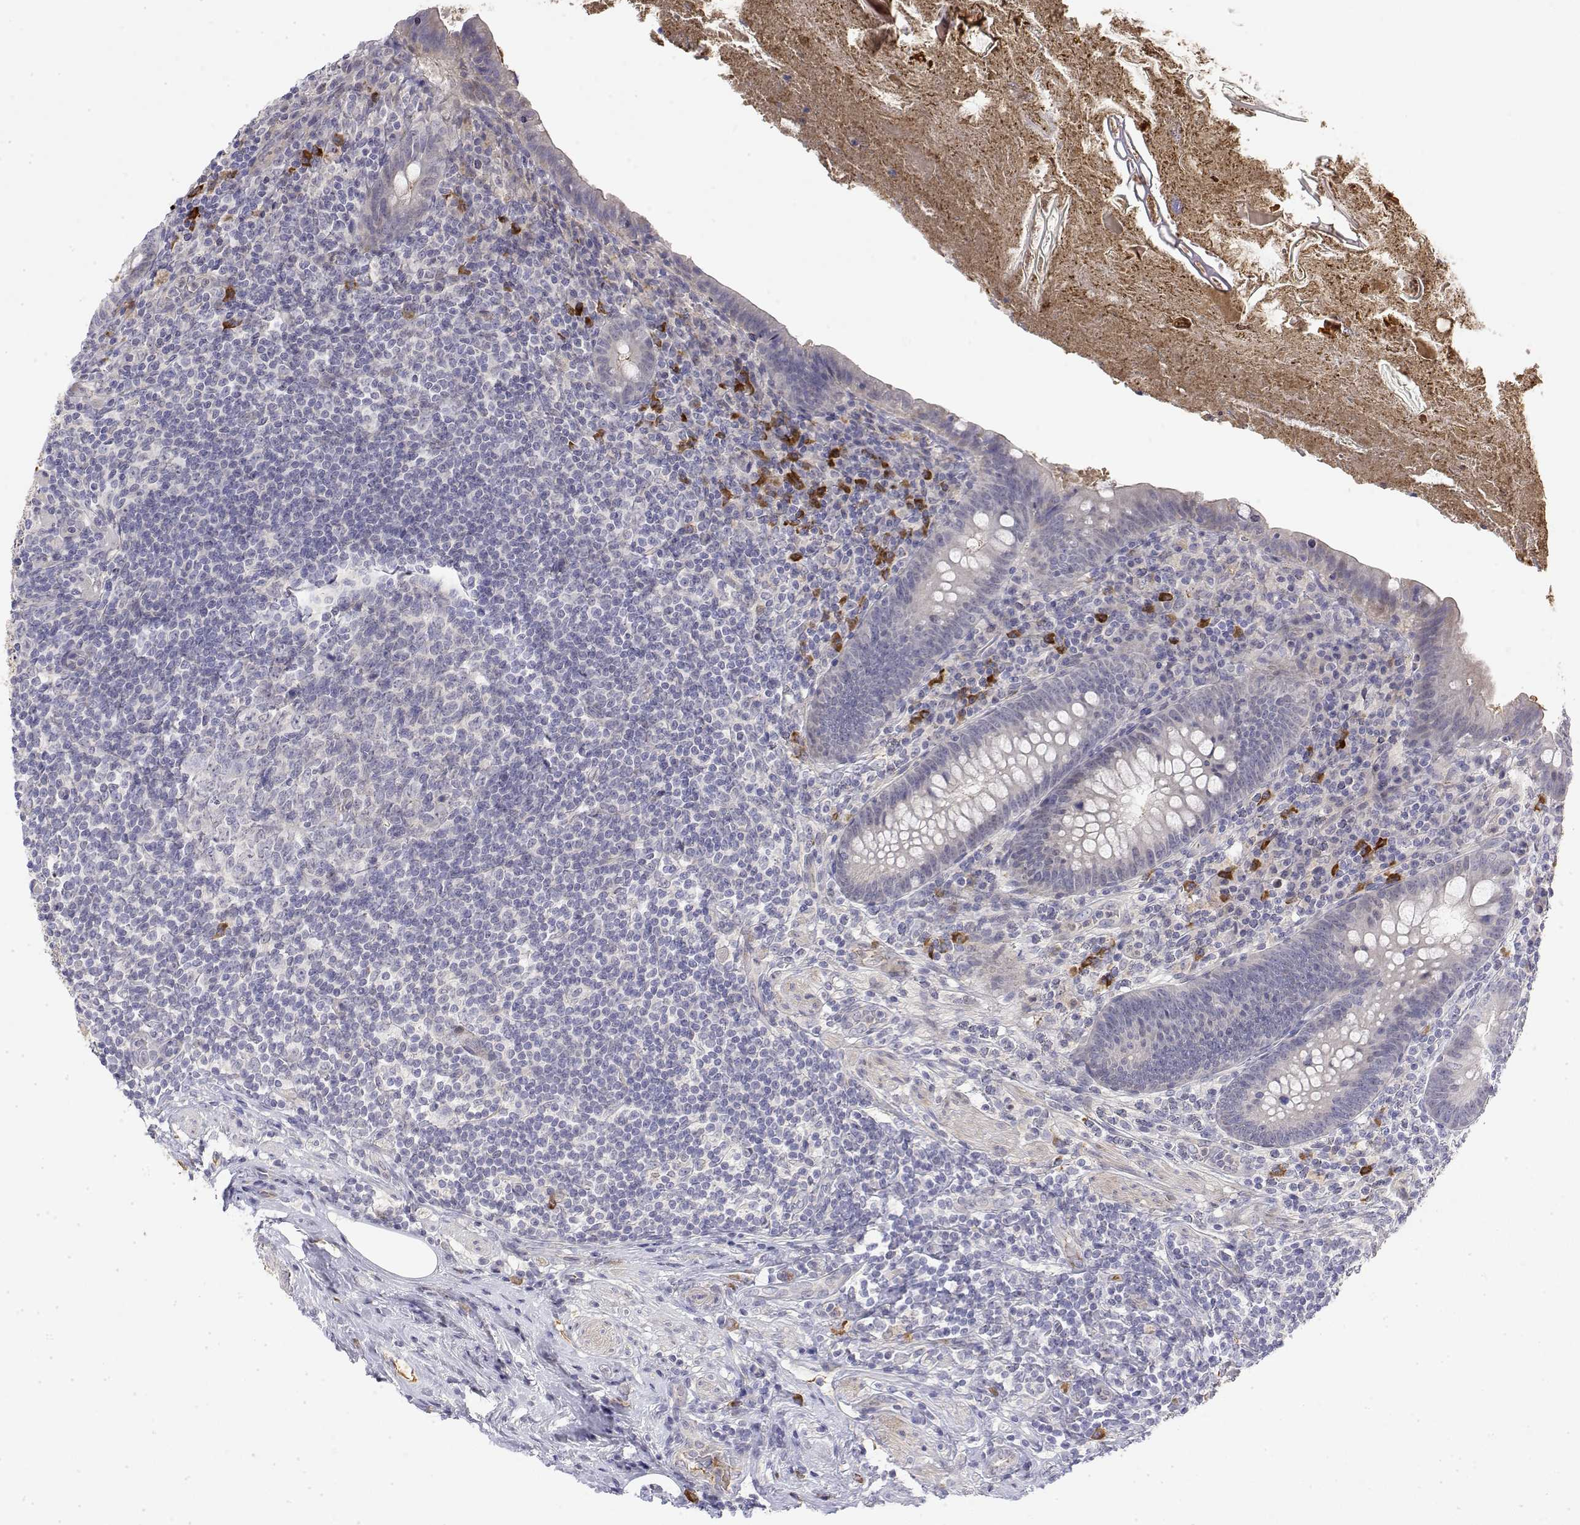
{"staining": {"intensity": "negative", "quantity": "none", "location": "none"}, "tissue": "appendix", "cell_type": "Glandular cells", "image_type": "normal", "snomed": [{"axis": "morphology", "description": "Normal tissue, NOS"}, {"axis": "topography", "description": "Appendix"}], "caption": "Glandular cells are negative for brown protein staining in benign appendix.", "gene": "IGFBP4", "patient": {"sex": "male", "age": 47}}